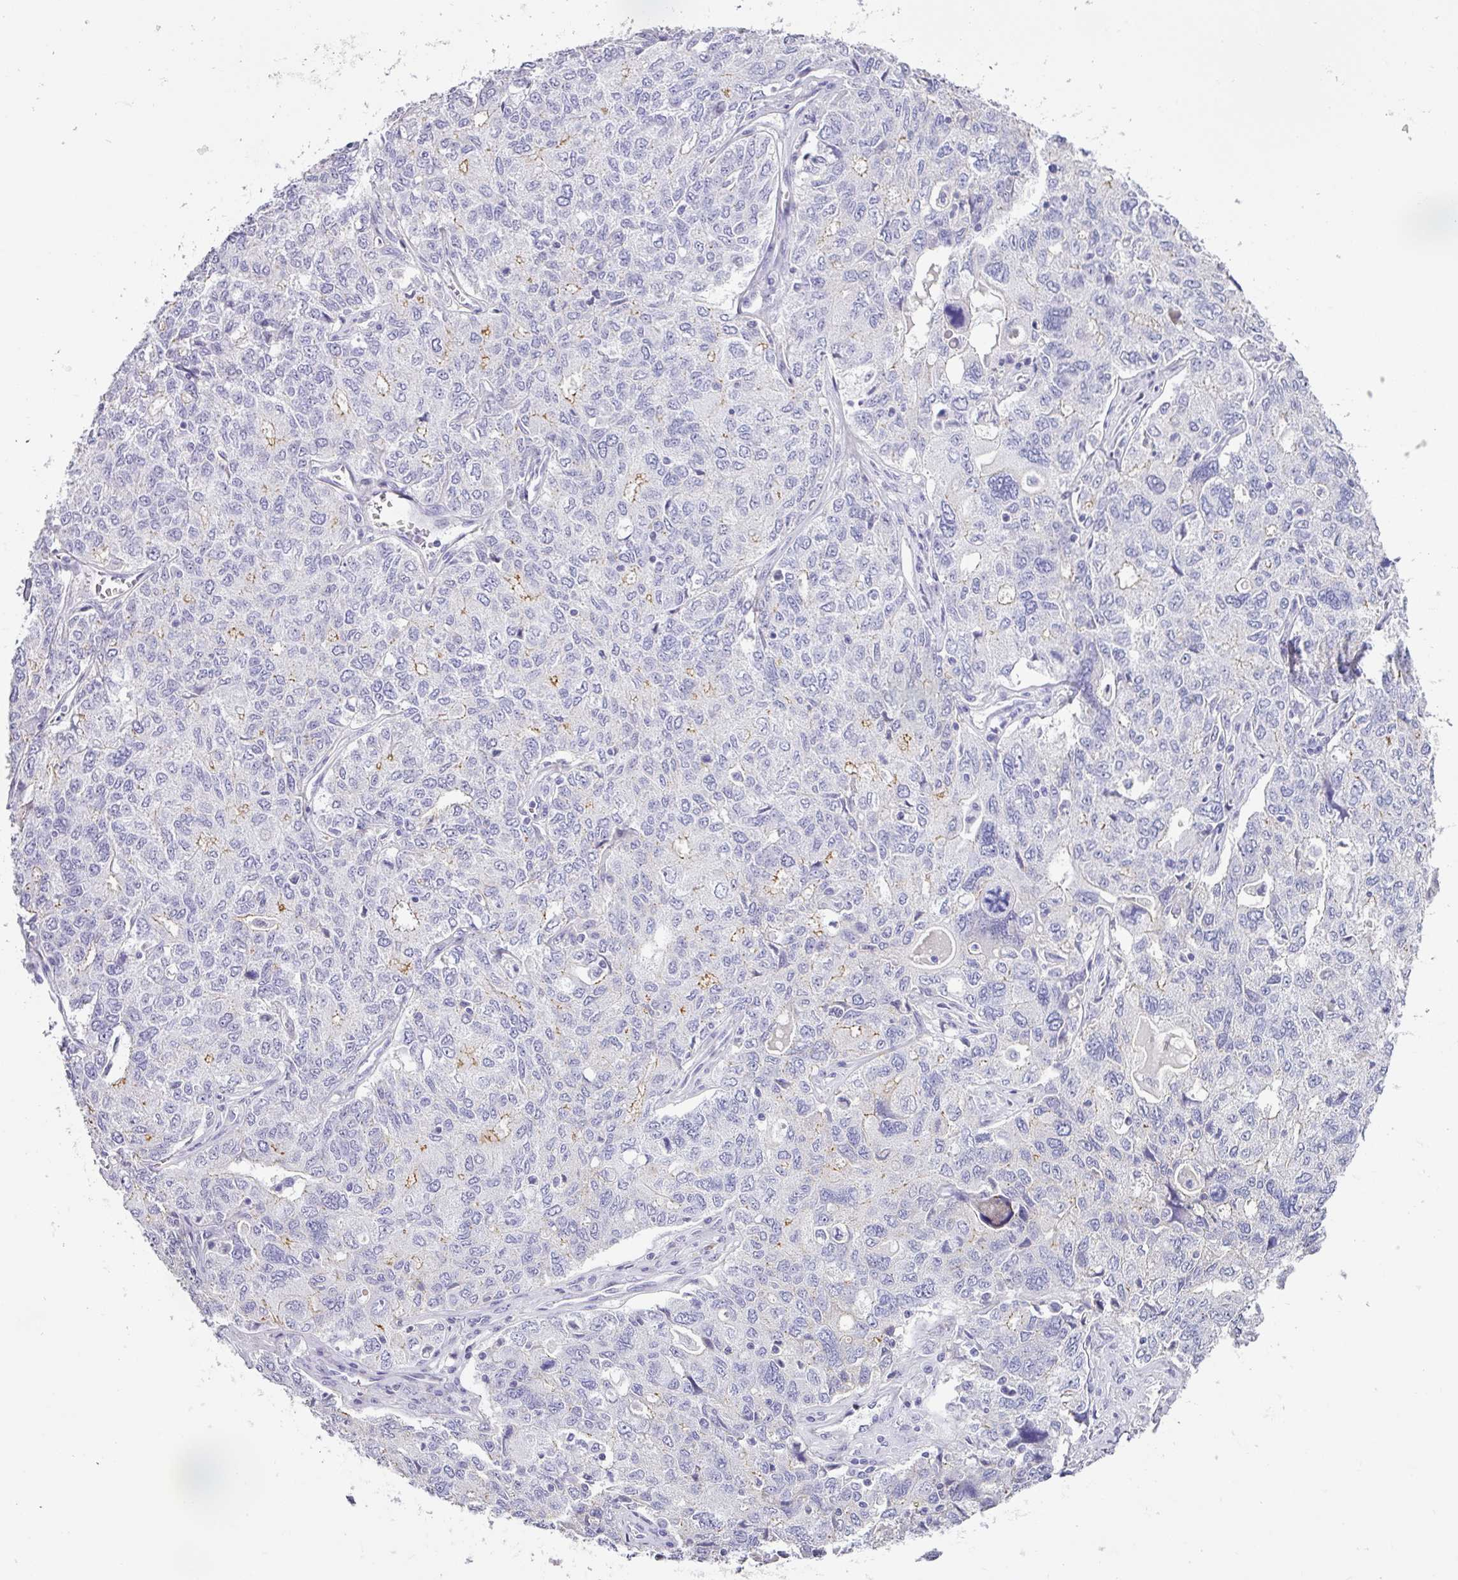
{"staining": {"intensity": "weak", "quantity": "<25%", "location": "cytoplasmic/membranous"}, "tissue": "ovarian cancer", "cell_type": "Tumor cells", "image_type": "cancer", "snomed": [{"axis": "morphology", "description": "Carcinoma, endometroid"}, {"axis": "topography", "description": "Ovary"}], "caption": "There is no significant staining in tumor cells of ovarian cancer.", "gene": "ANKRD29", "patient": {"sex": "female", "age": 62}}